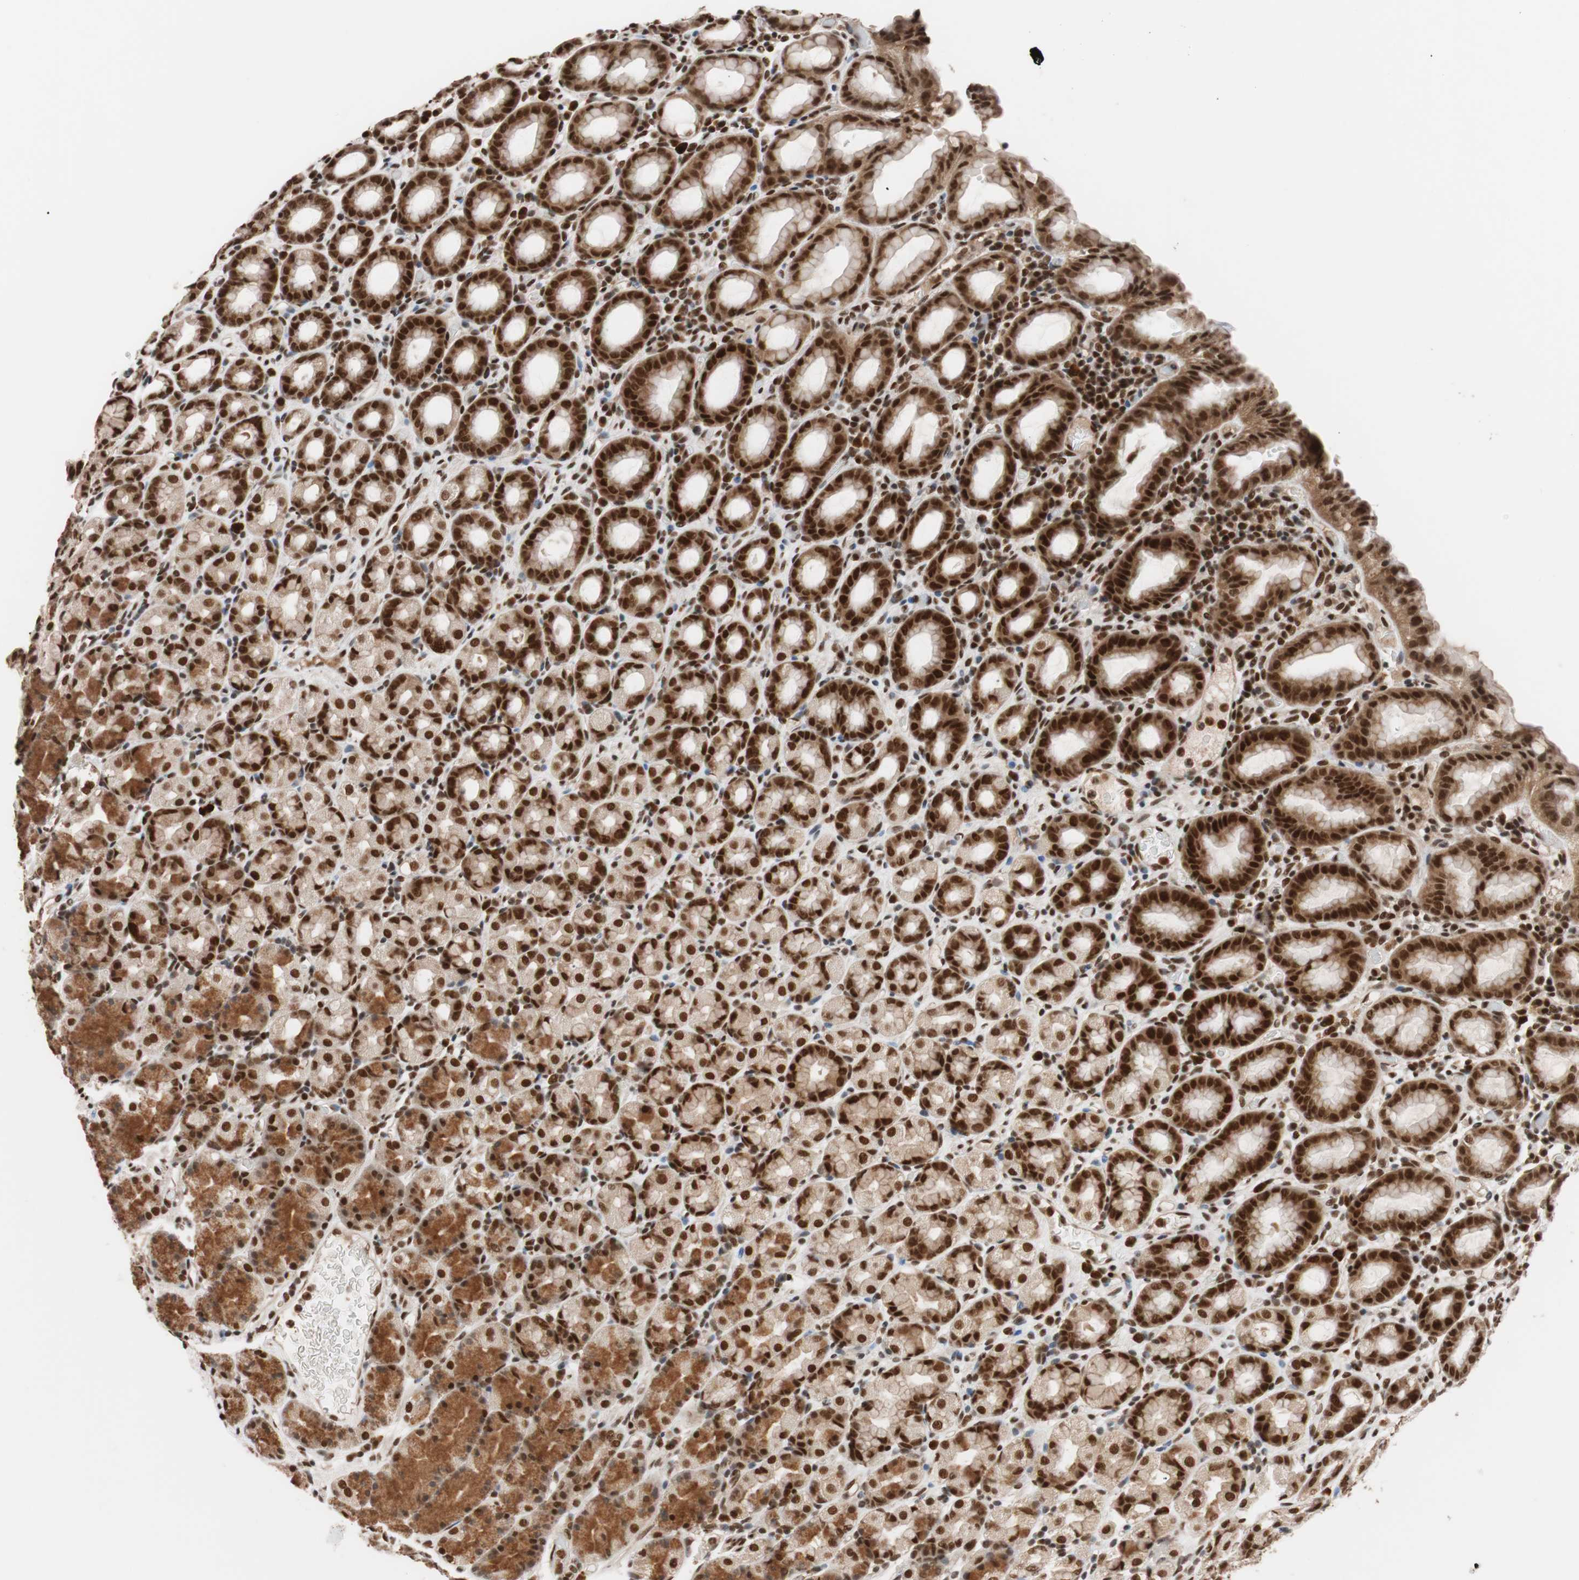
{"staining": {"intensity": "strong", "quantity": ">75%", "location": "cytoplasmic/membranous,nuclear"}, "tissue": "stomach", "cell_type": "Glandular cells", "image_type": "normal", "snomed": [{"axis": "morphology", "description": "Normal tissue, NOS"}, {"axis": "topography", "description": "Stomach, upper"}], "caption": "Immunohistochemical staining of unremarkable stomach shows high levels of strong cytoplasmic/membranous,nuclear positivity in about >75% of glandular cells.", "gene": "CHAMP1", "patient": {"sex": "male", "age": 68}}